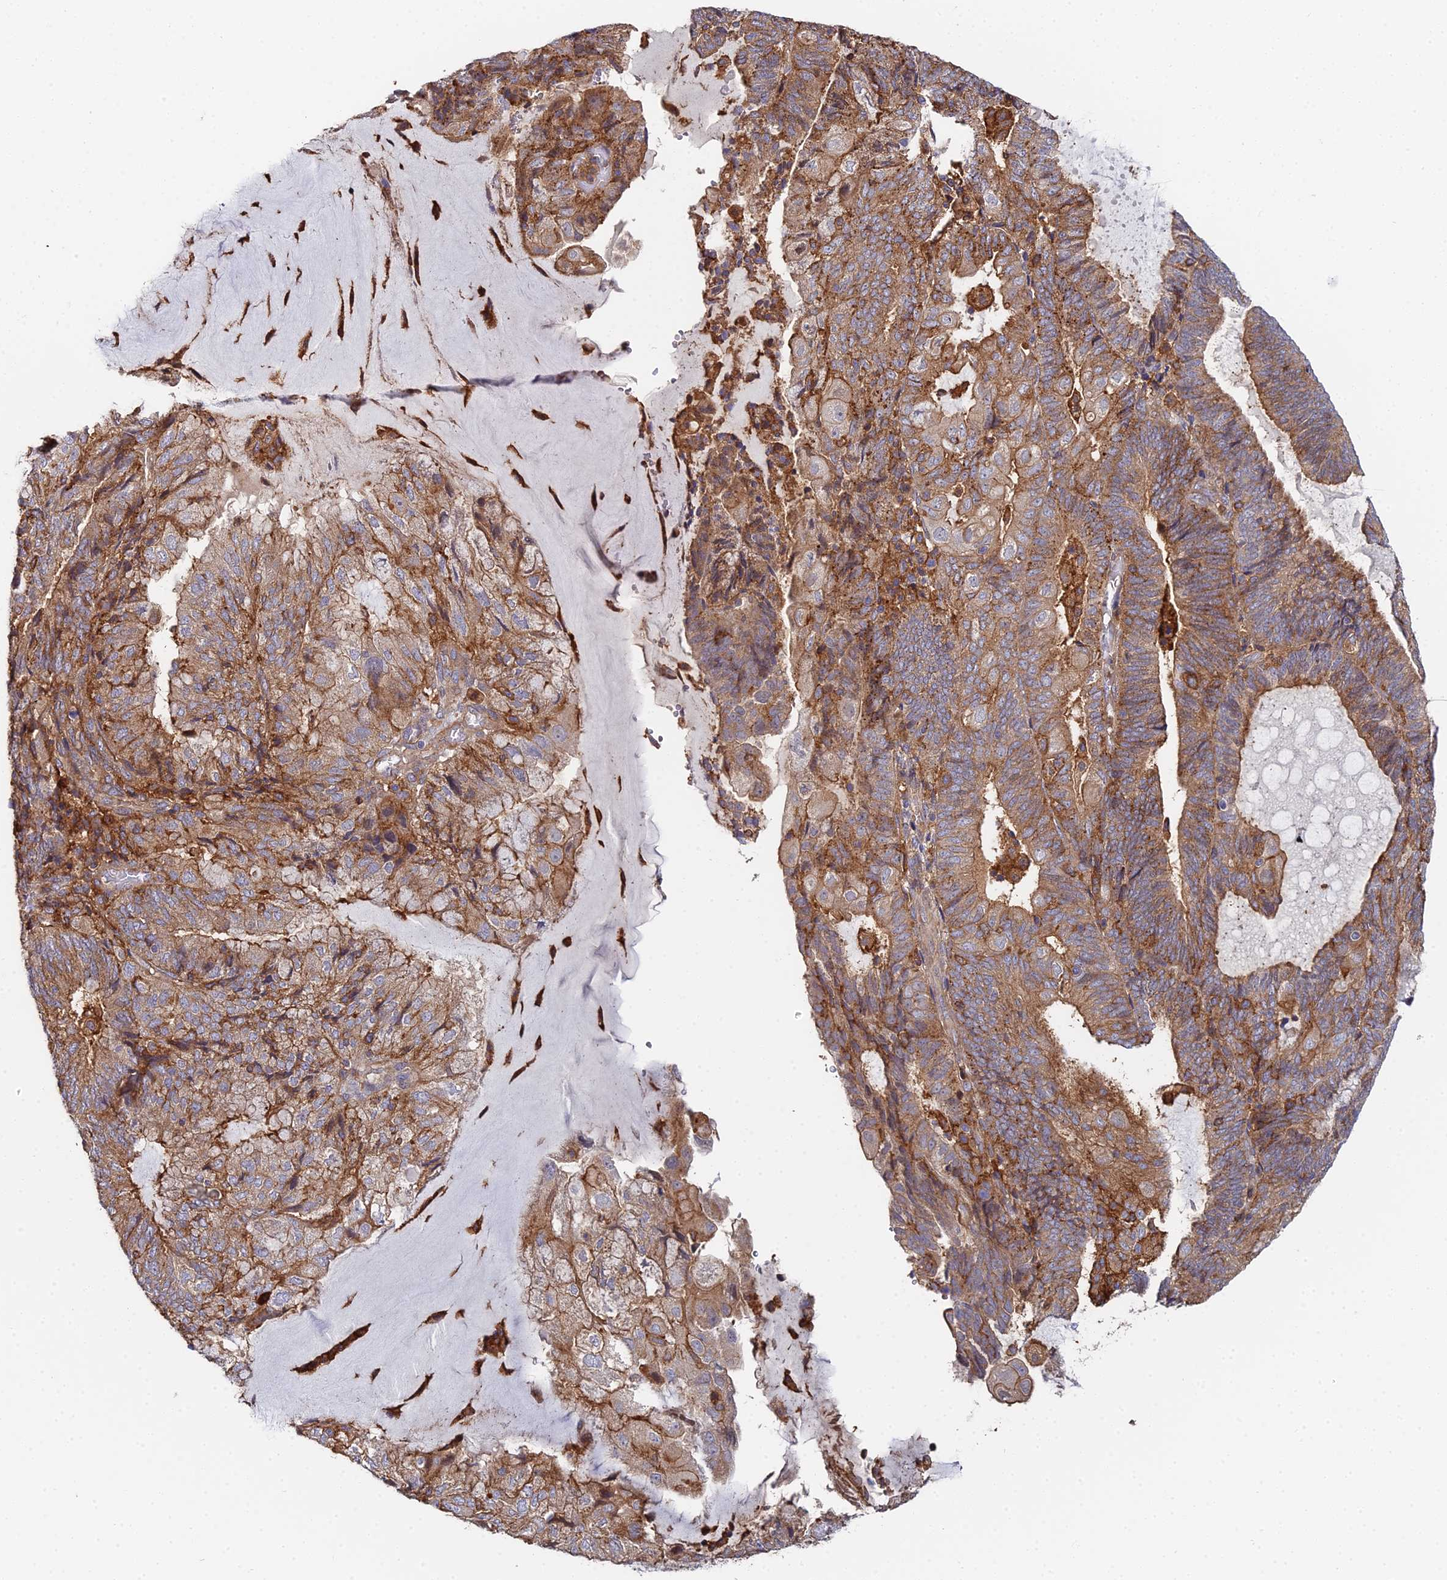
{"staining": {"intensity": "moderate", "quantity": "25%-75%", "location": "cytoplasmic/membranous"}, "tissue": "endometrial cancer", "cell_type": "Tumor cells", "image_type": "cancer", "snomed": [{"axis": "morphology", "description": "Adenocarcinoma, NOS"}, {"axis": "topography", "description": "Endometrium"}], "caption": "A micrograph of endometrial cancer stained for a protein demonstrates moderate cytoplasmic/membranous brown staining in tumor cells.", "gene": "GNG5B", "patient": {"sex": "female", "age": 81}}